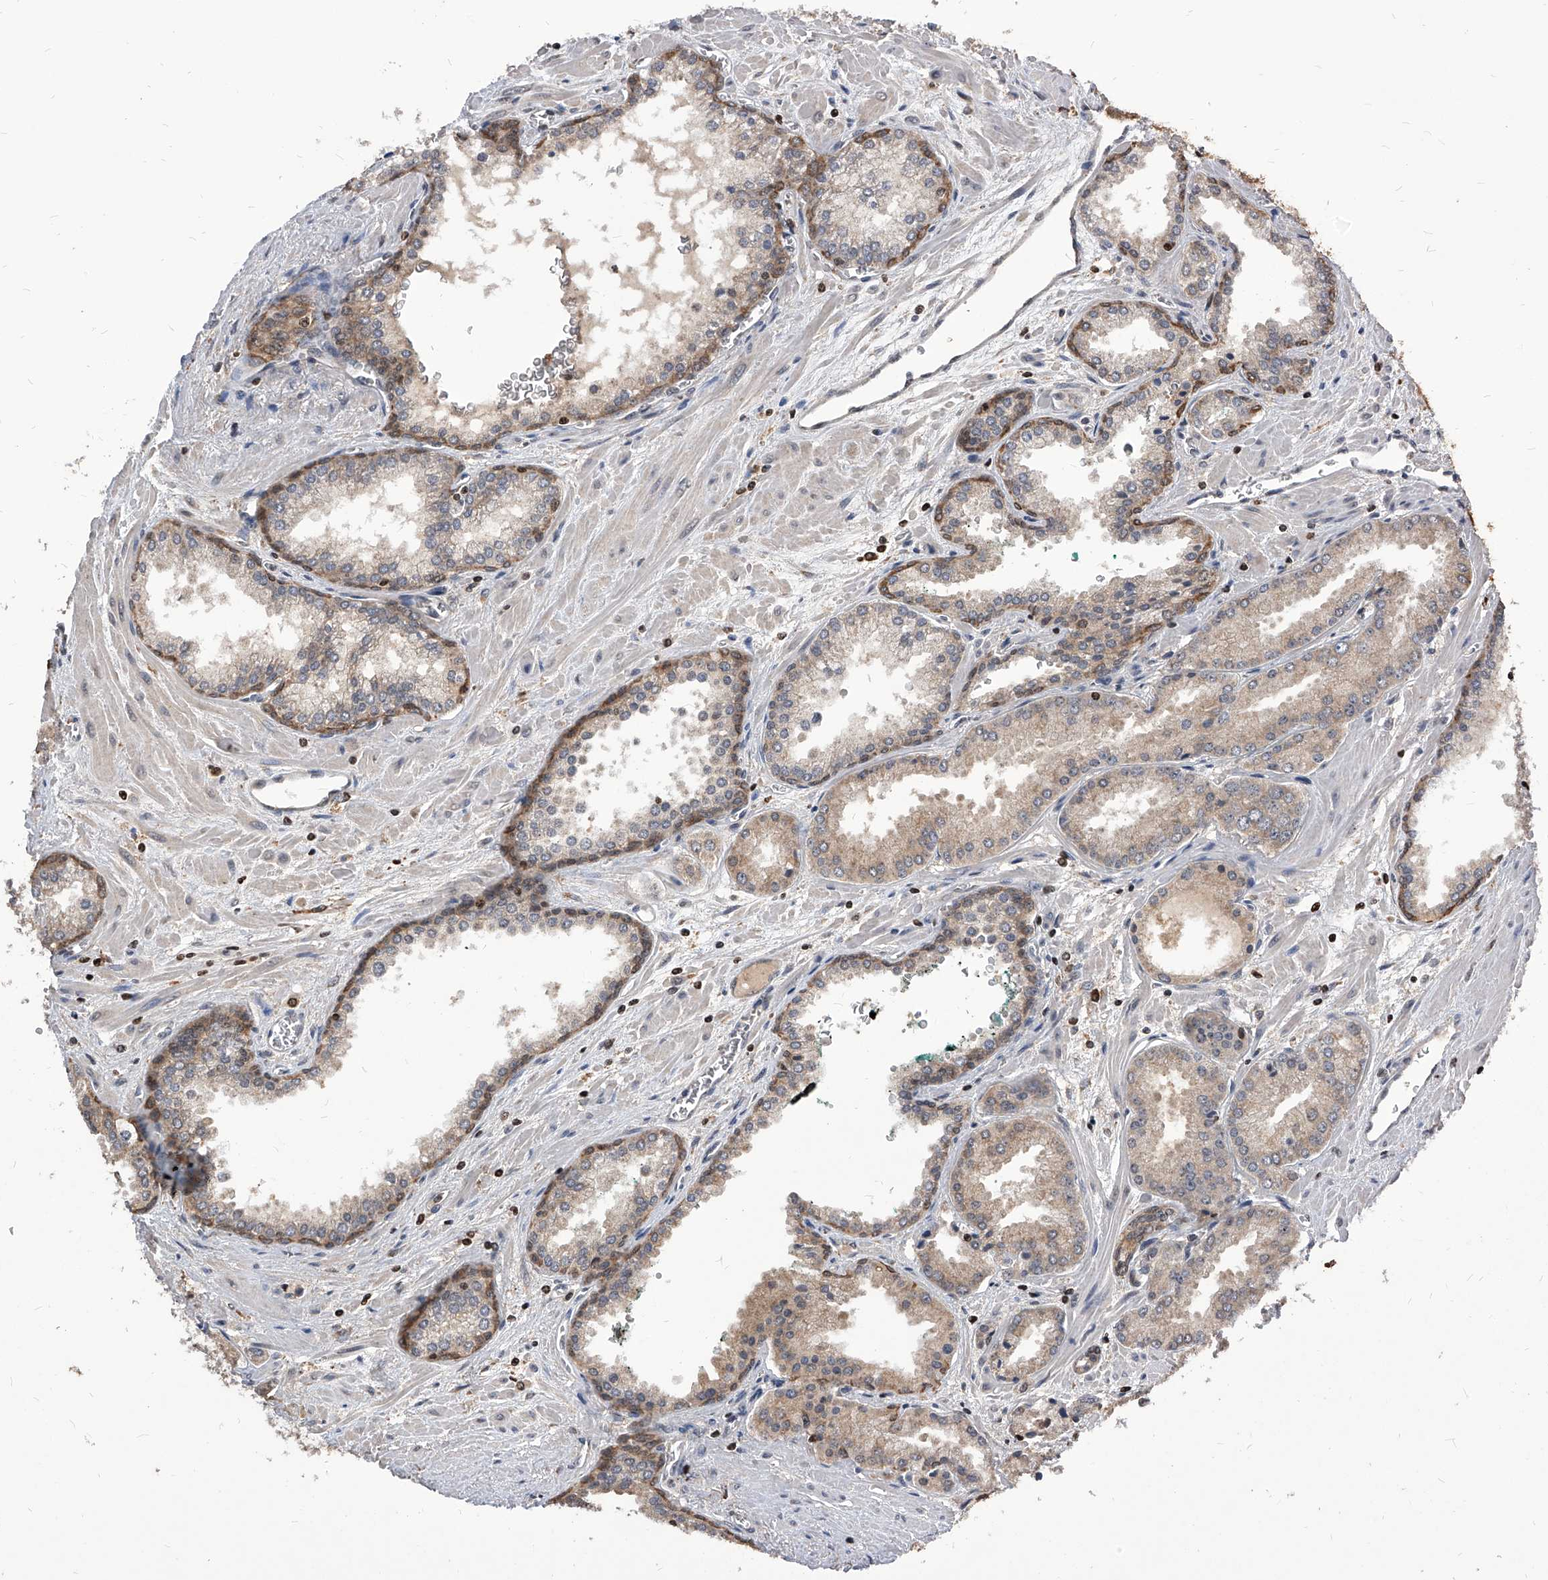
{"staining": {"intensity": "weak", "quantity": ">75%", "location": "cytoplasmic/membranous"}, "tissue": "prostate cancer", "cell_type": "Tumor cells", "image_type": "cancer", "snomed": [{"axis": "morphology", "description": "Adenocarcinoma, Low grade"}, {"axis": "topography", "description": "Prostate"}], "caption": "Prostate cancer (low-grade adenocarcinoma) stained for a protein reveals weak cytoplasmic/membranous positivity in tumor cells. (Stains: DAB (3,3'-diaminobenzidine) in brown, nuclei in blue, Microscopy: brightfield microscopy at high magnification).", "gene": "ID1", "patient": {"sex": "male", "age": 67}}